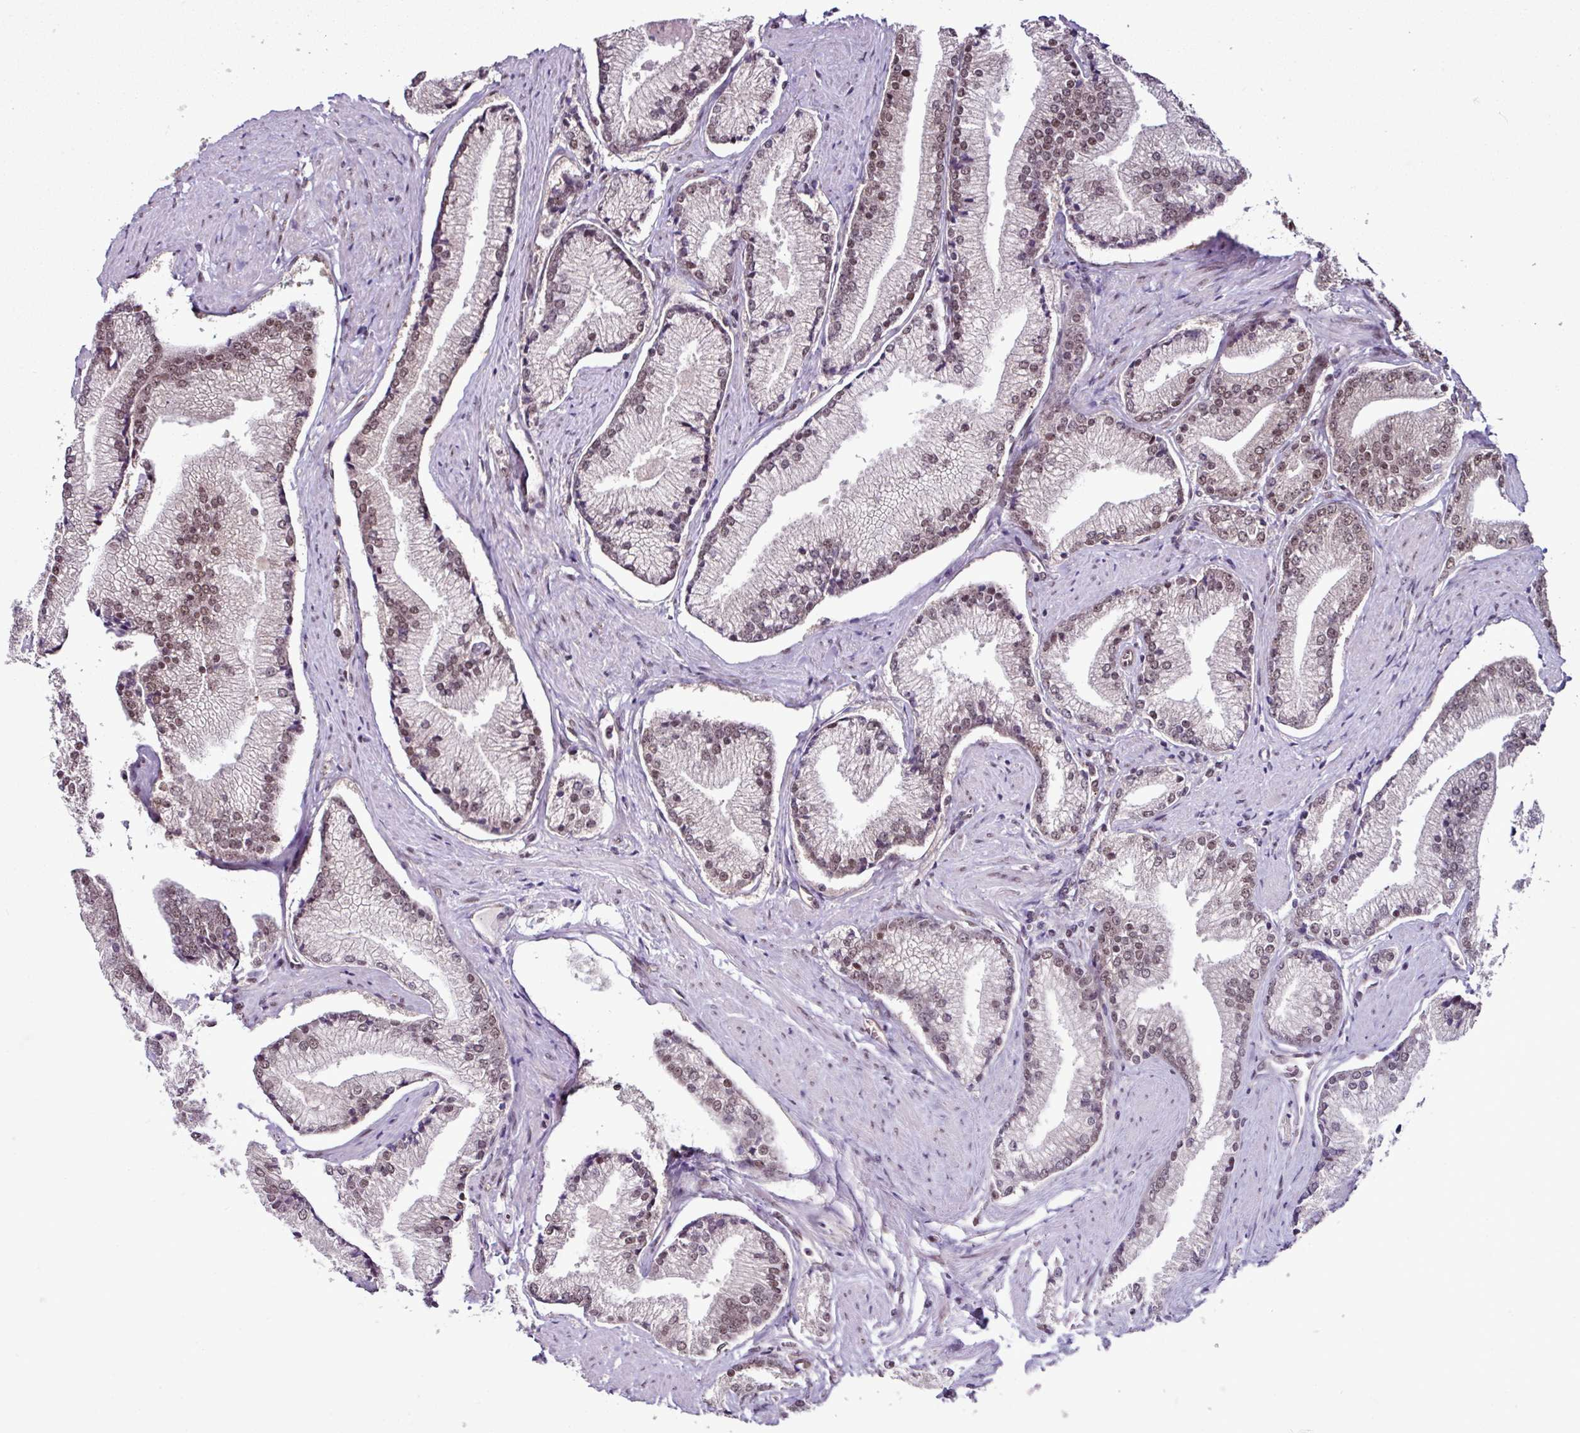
{"staining": {"intensity": "moderate", "quantity": "25%-75%", "location": "nuclear"}, "tissue": "prostate cancer", "cell_type": "Tumor cells", "image_type": "cancer", "snomed": [{"axis": "morphology", "description": "Adenocarcinoma, High grade"}, {"axis": "topography", "description": "Prostate"}], "caption": "Immunohistochemistry staining of prostate cancer (high-grade adenocarcinoma), which demonstrates medium levels of moderate nuclear staining in approximately 25%-75% of tumor cells indicating moderate nuclear protein staining. The staining was performed using DAB (brown) for protein detection and nuclei were counterstained in hematoxylin (blue).", "gene": "MORF4L2", "patient": {"sex": "male", "age": 67}}